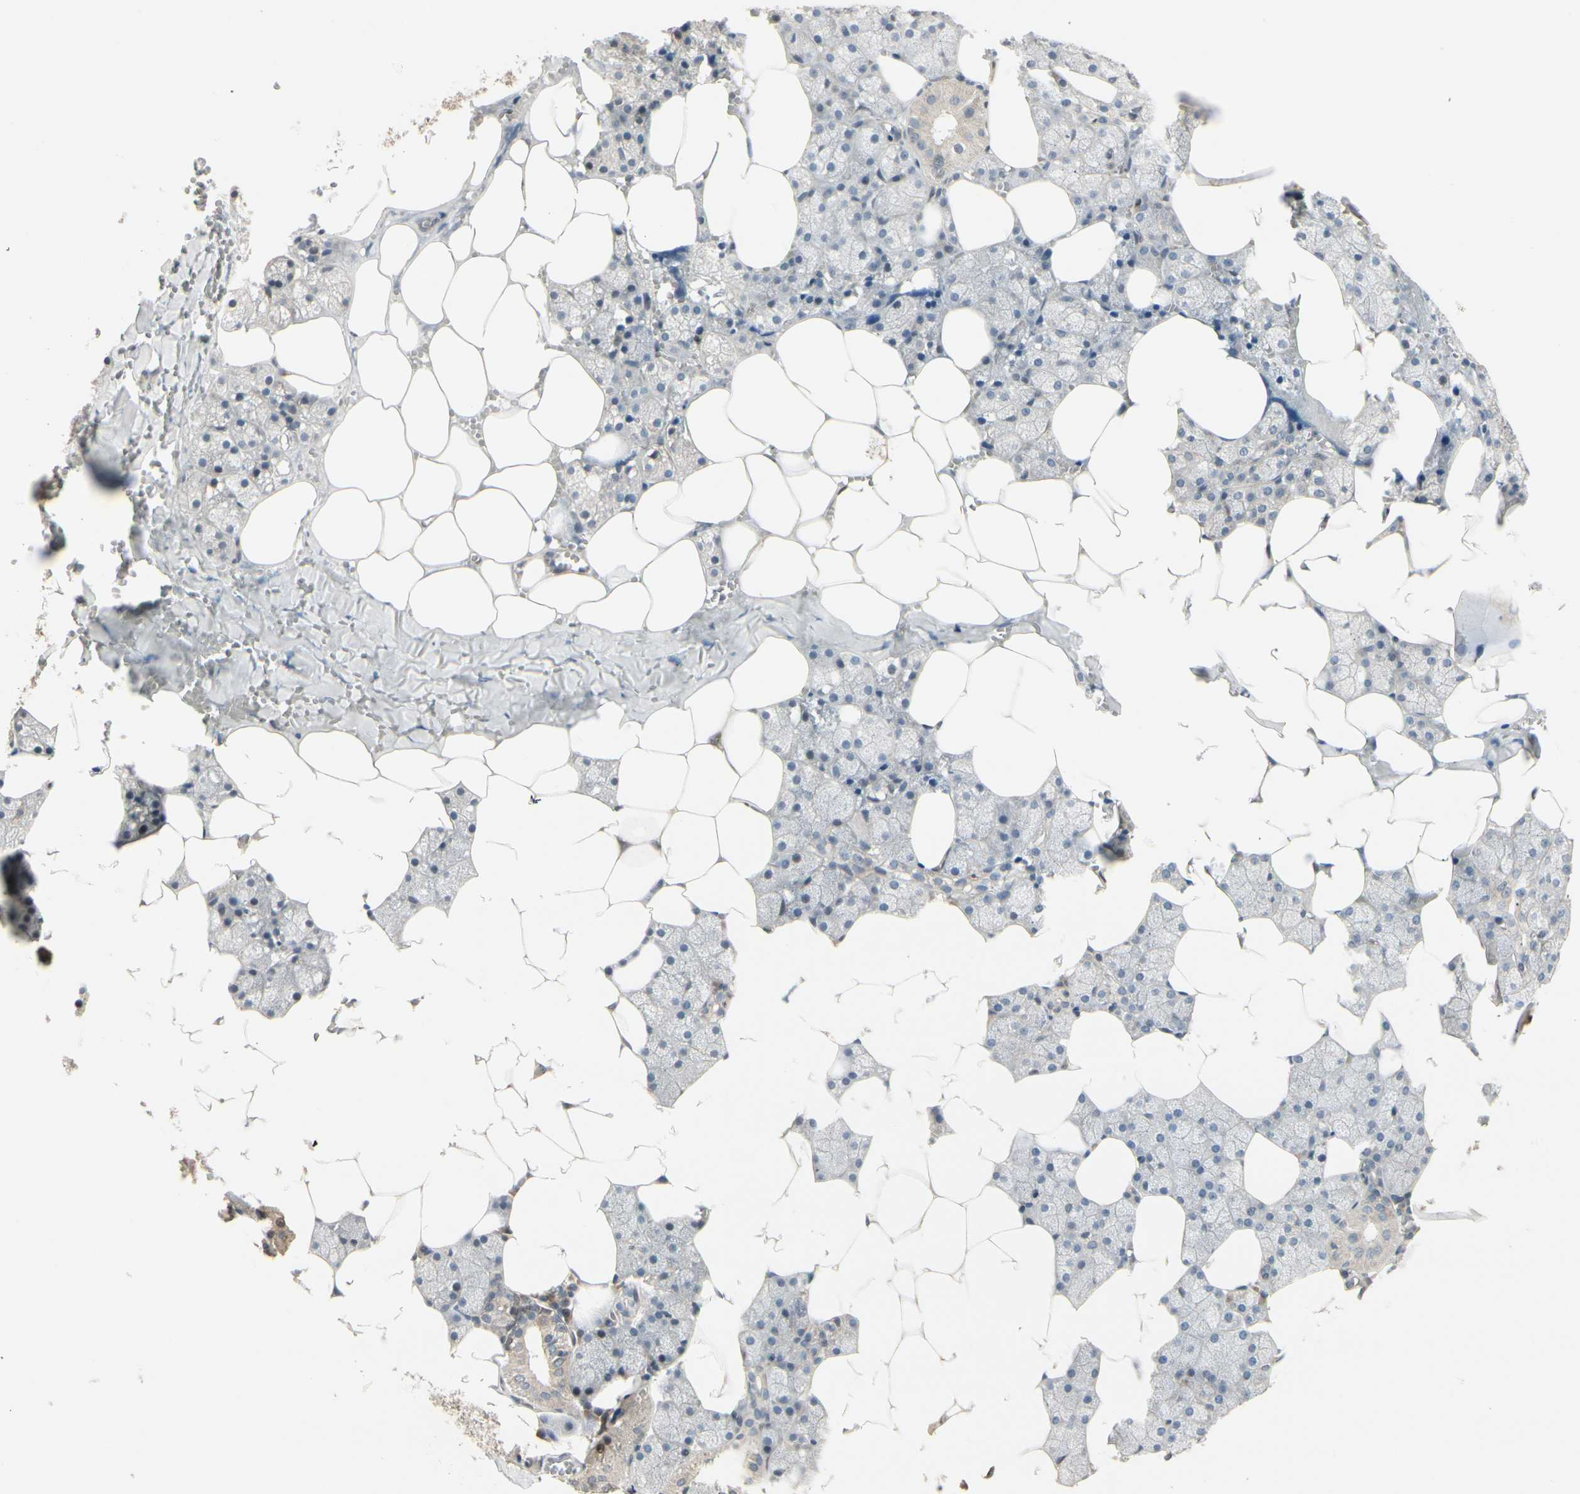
{"staining": {"intensity": "weak", "quantity": "25%-75%", "location": "cytoplasmic/membranous"}, "tissue": "salivary gland", "cell_type": "Glandular cells", "image_type": "normal", "snomed": [{"axis": "morphology", "description": "Normal tissue, NOS"}, {"axis": "topography", "description": "Salivary gland"}], "caption": "Immunohistochemical staining of normal salivary gland reveals low levels of weak cytoplasmic/membranous positivity in about 25%-75% of glandular cells. The staining is performed using DAB brown chromogen to label protein expression. The nuclei are counter-stained blue using hematoxylin.", "gene": "SVBP", "patient": {"sex": "male", "age": 62}}